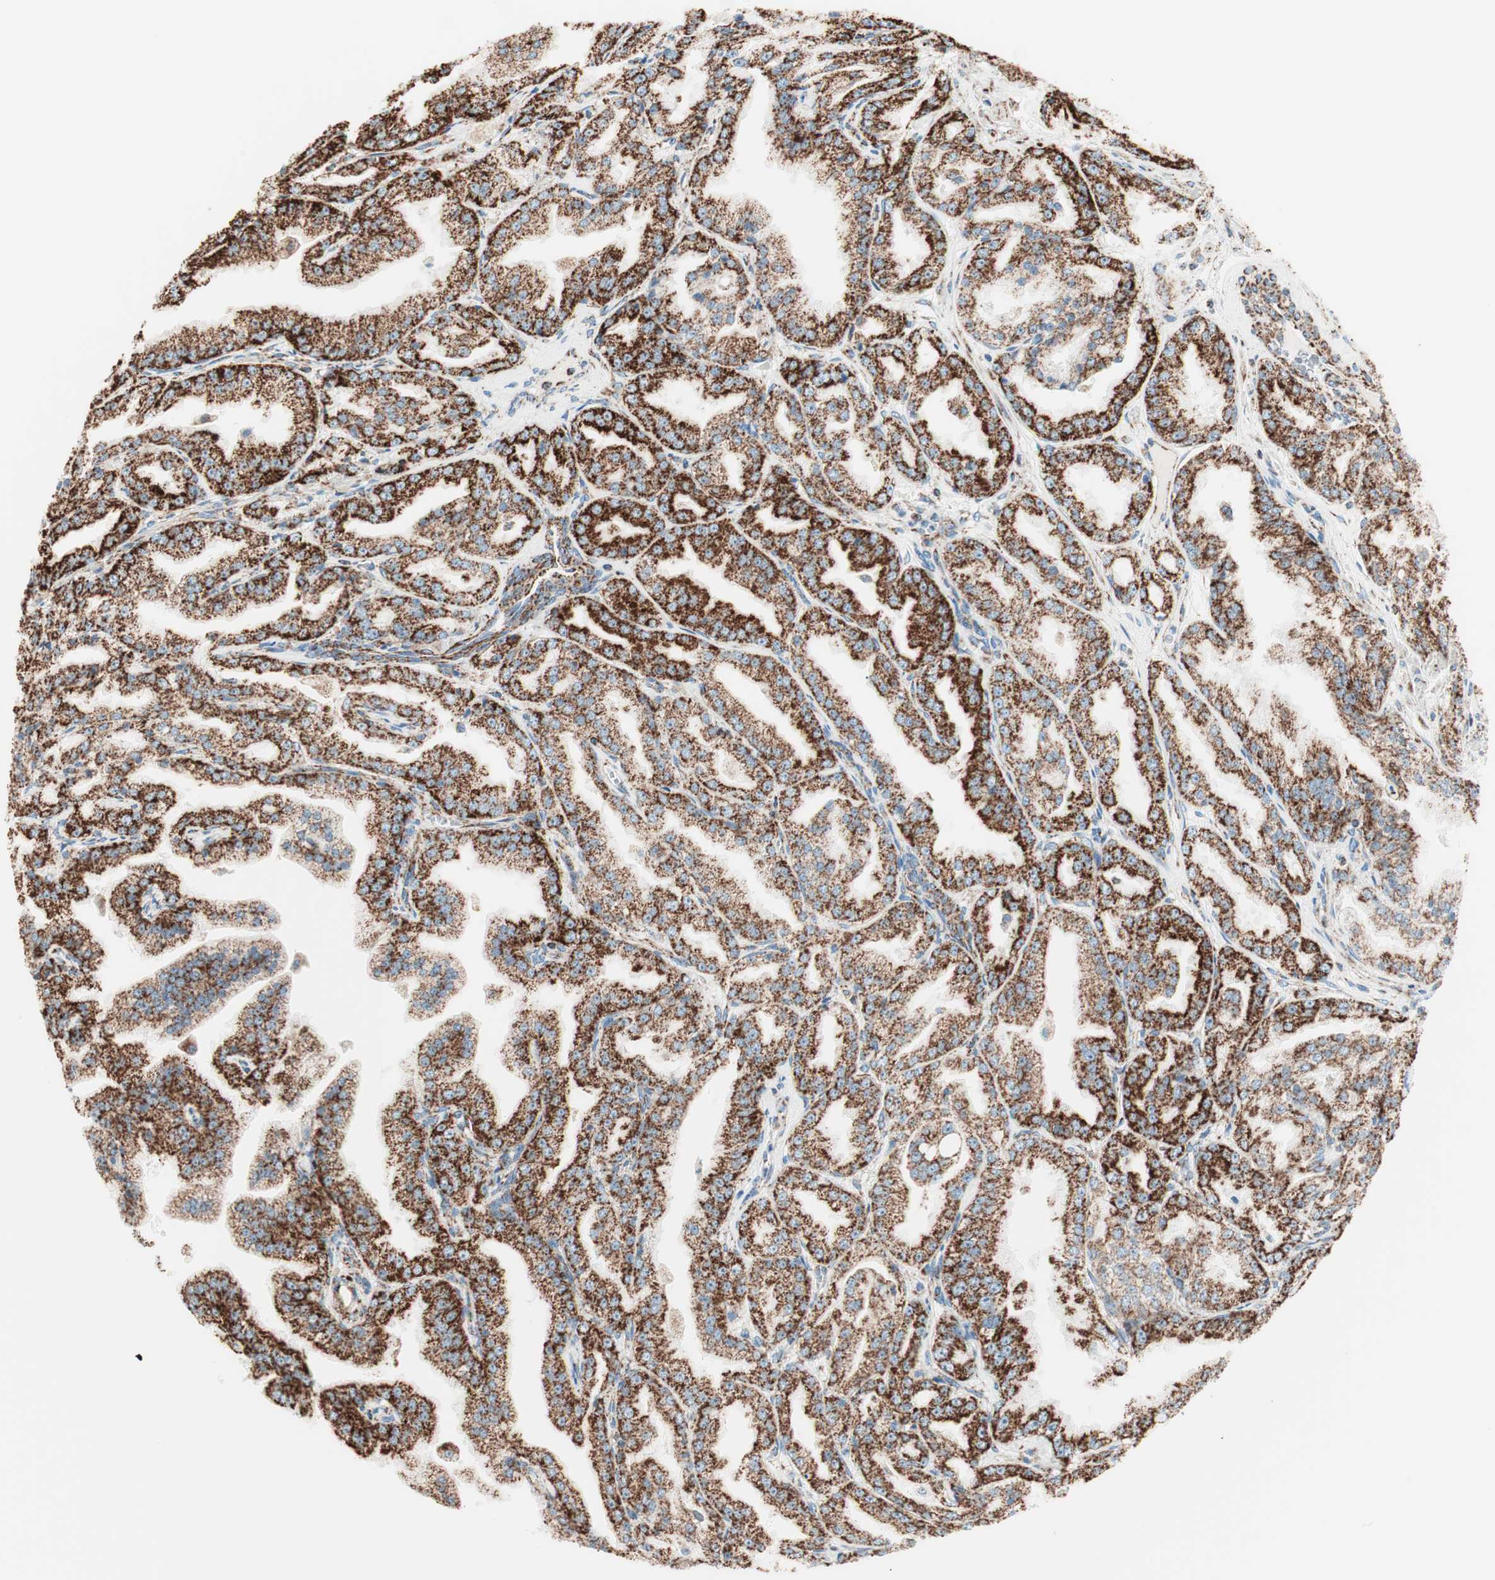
{"staining": {"intensity": "strong", "quantity": ">75%", "location": "cytoplasmic/membranous"}, "tissue": "prostate cancer", "cell_type": "Tumor cells", "image_type": "cancer", "snomed": [{"axis": "morphology", "description": "Adenocarcinoma, High grade"}, {"axis": "topography", "description": "Prostate"}], "caption": "Prostate cancer (high-grade adenocarcinoma) stained with IHC exhibits strong cytoplasmic/membranous expression in approximately >75% of tumor cells. Immunohistochemistry stains the protein in brown and the nuclei are stained blue.", "gene": "TOMM22", "patient": {"sex": "male", "age": 61}}